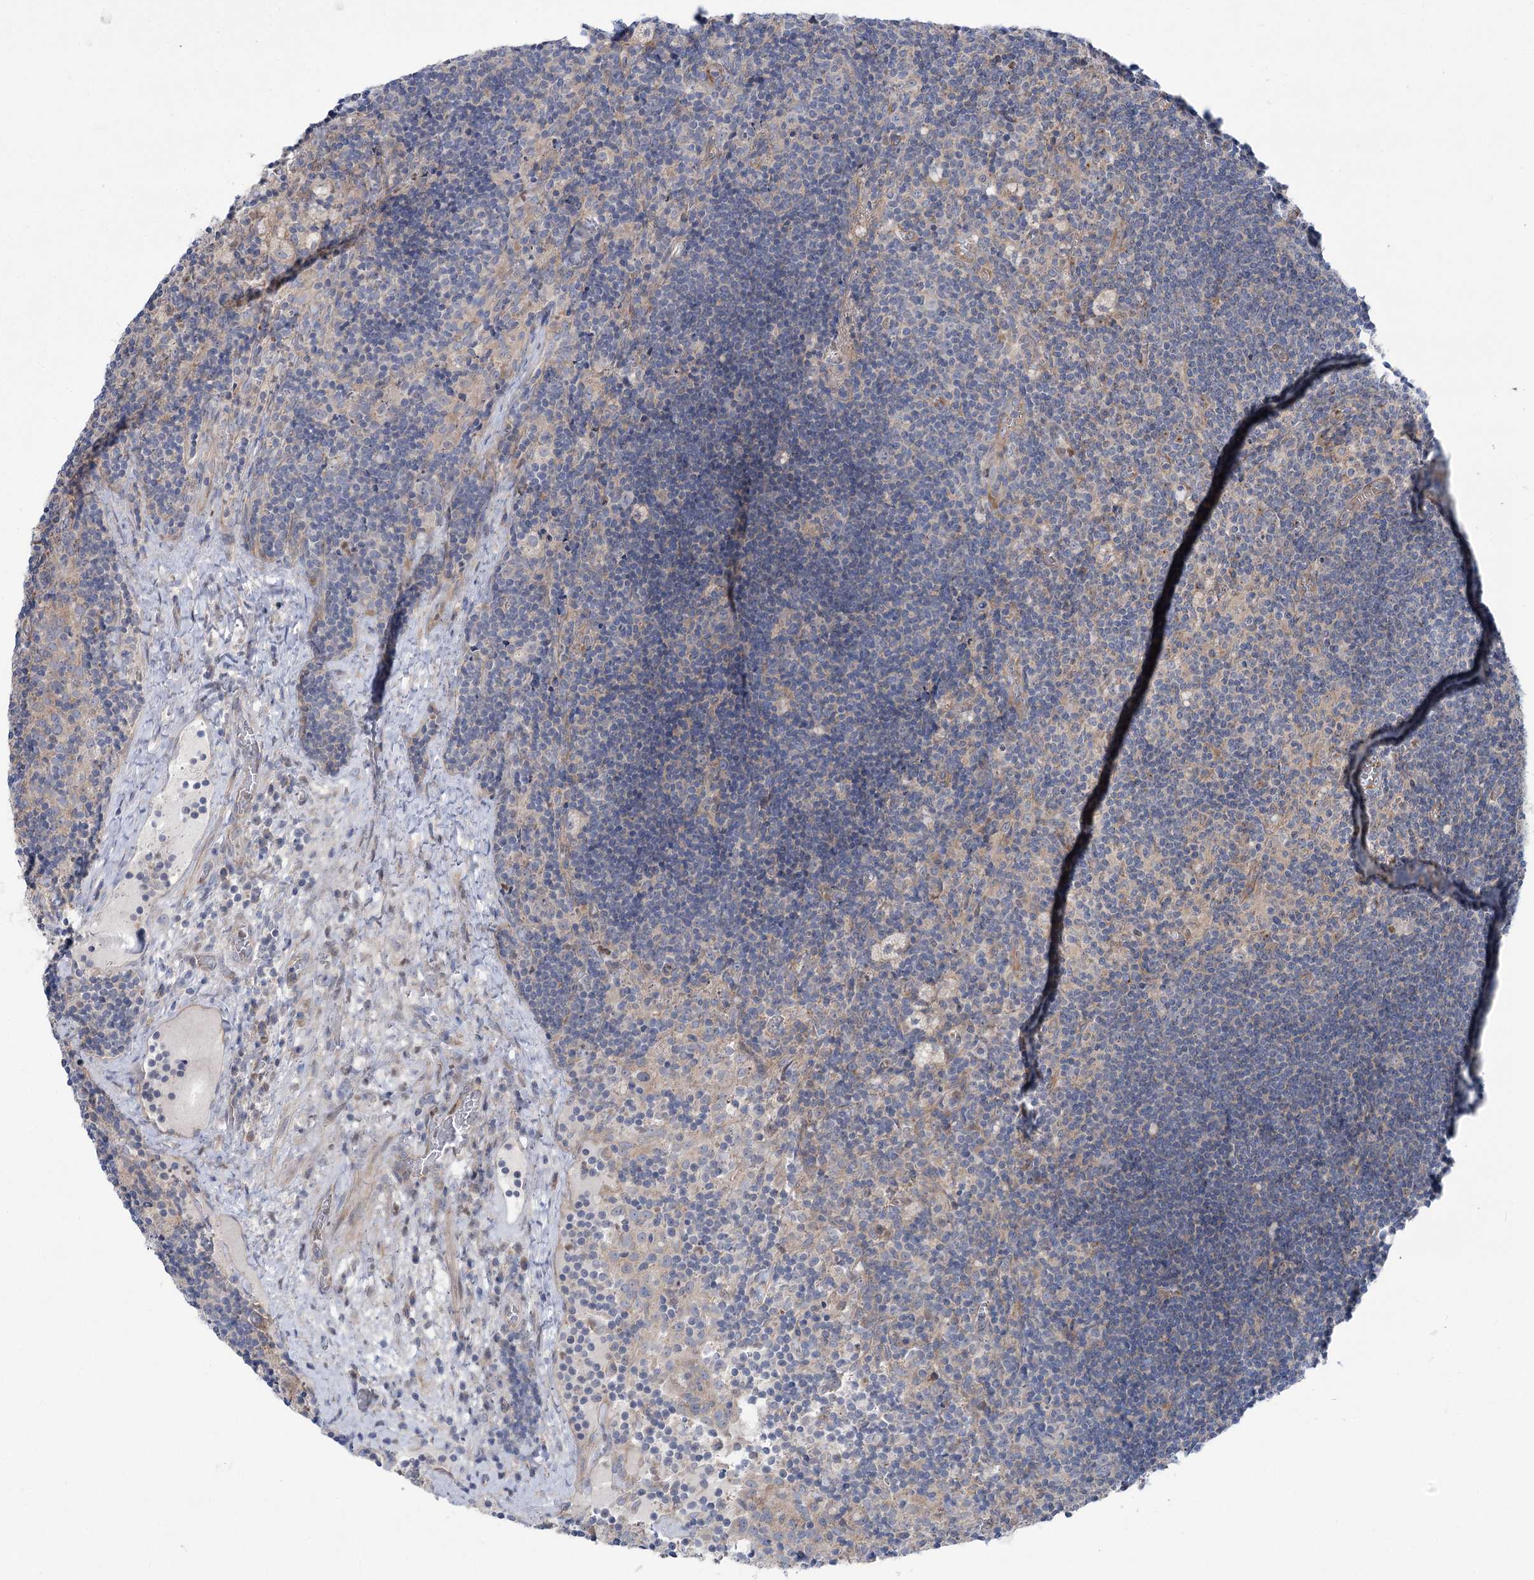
{"staining": {"intensity": "negative", "quantity": "none", "location": "none"}, "tissue": "lymph node", "cell_type": "Germinal center cells", "image_type": "normal", "snomed": [{"axis": "morphology", "description": "Normal tissue, NOS"}, {"axis": "topography", "description": "Lymph node"}], "caption": "This is a micrograph of IHC staining of unremarkable lymph node, which shows no positivity in germinal center cells.", "gene": "SCN11A", "patient": {"sex": "male", "age": 69}}